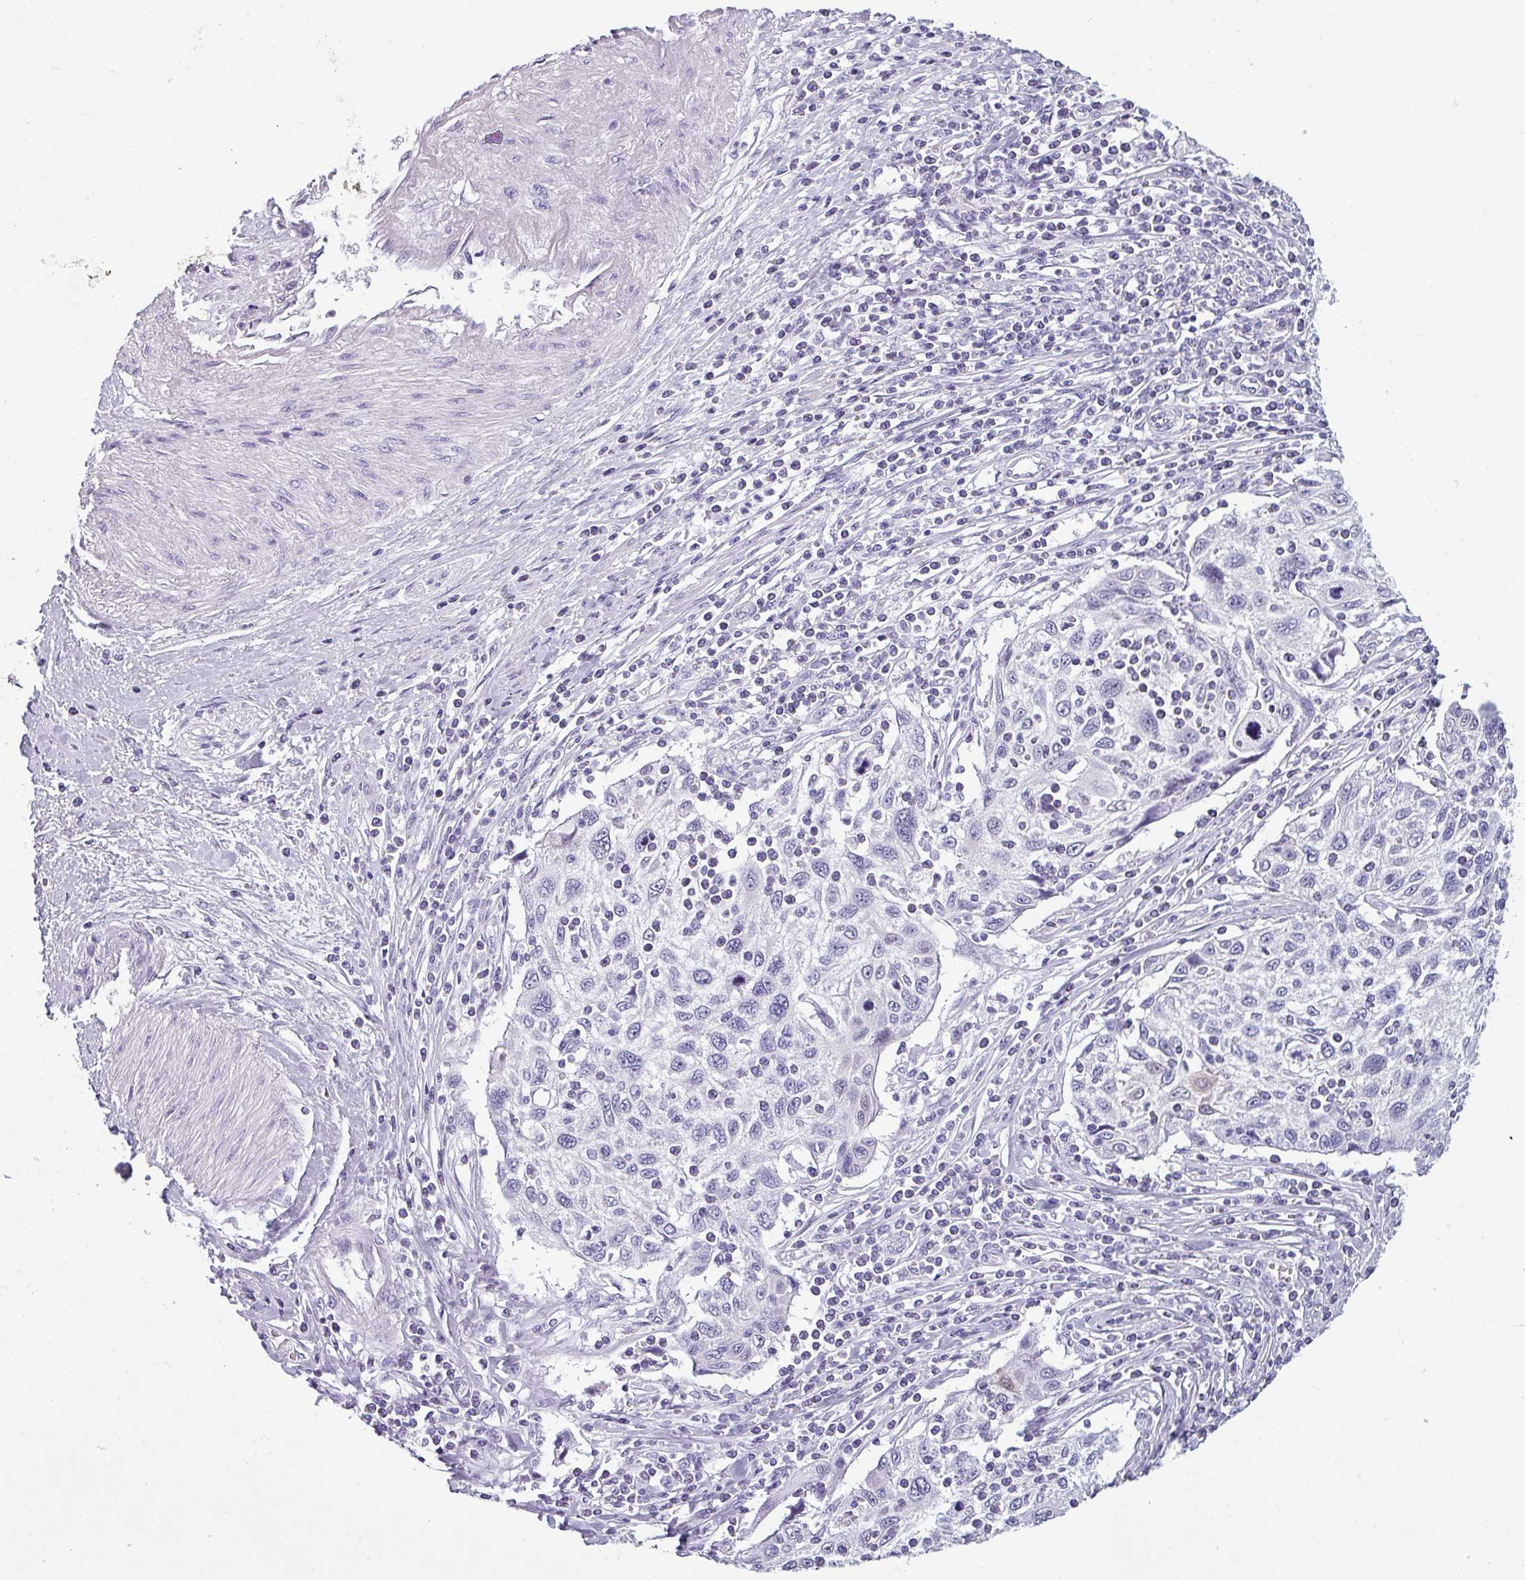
{"staining": {"intensity": "negative", "quantity": "none", "location": "none"}, "tissue": "cervical cancer", "cell_type": "Tumor cells", "image_type": "cancer", "snomed": [{"axis": "morphology", "description": "Squamous cell carcinoma, NOS"}, {"axis": "topography", "description": "Cervix"}], "caption": "This is an IHC photomicrograph of human cervical cancer. There is no staining in tumor cells.", "gene": "SRGAP1", "patient": {"sex": "female", "age": 70}}